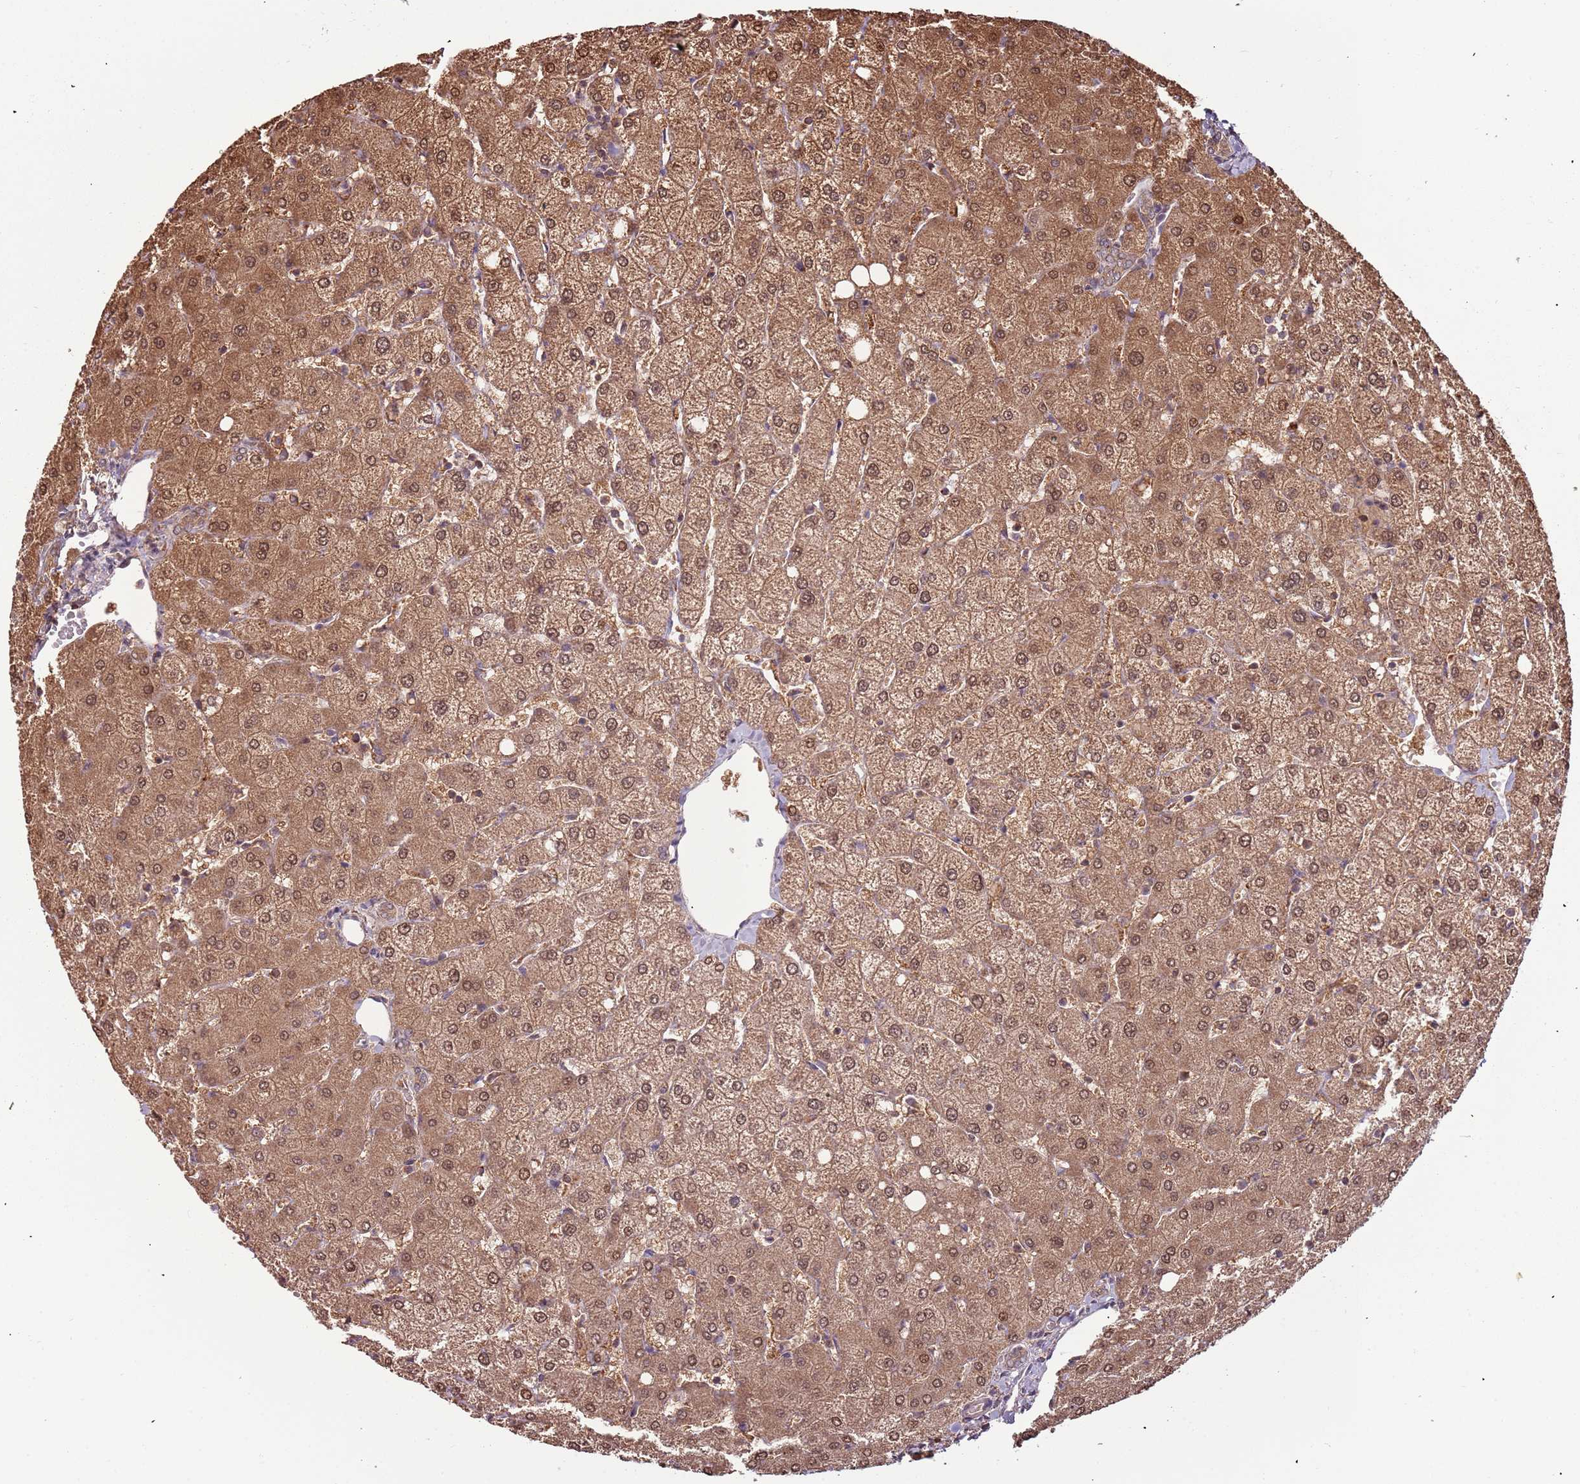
{"staining": {"intensity": "moderate", "quantity": ">75%", "location": "cytoplasmic/membranous,nuclear"}, "tissue": "liver", "cell_type": "Cholangiocytes", "image_type": "normal", "snomed": [{"axis": "morphology", "description": "Normal tissue, NOS"}, {"axis": "topography", "description": "Liver"}], "caption": "Unremarkable liver was stained to show a protein in brown. There is medium levels of moderate cytoplasmic/membranous,nuclear expression in approximately >75% of cholangiocytes. The staining was performed using DAB (3,3'-diaminobenzidine), with brown indicating positive protein expression. Nuclei are stained blue with hematoxylin.", "gene": "IL17RD", "patient": {"sex": "female", "age": 54}}